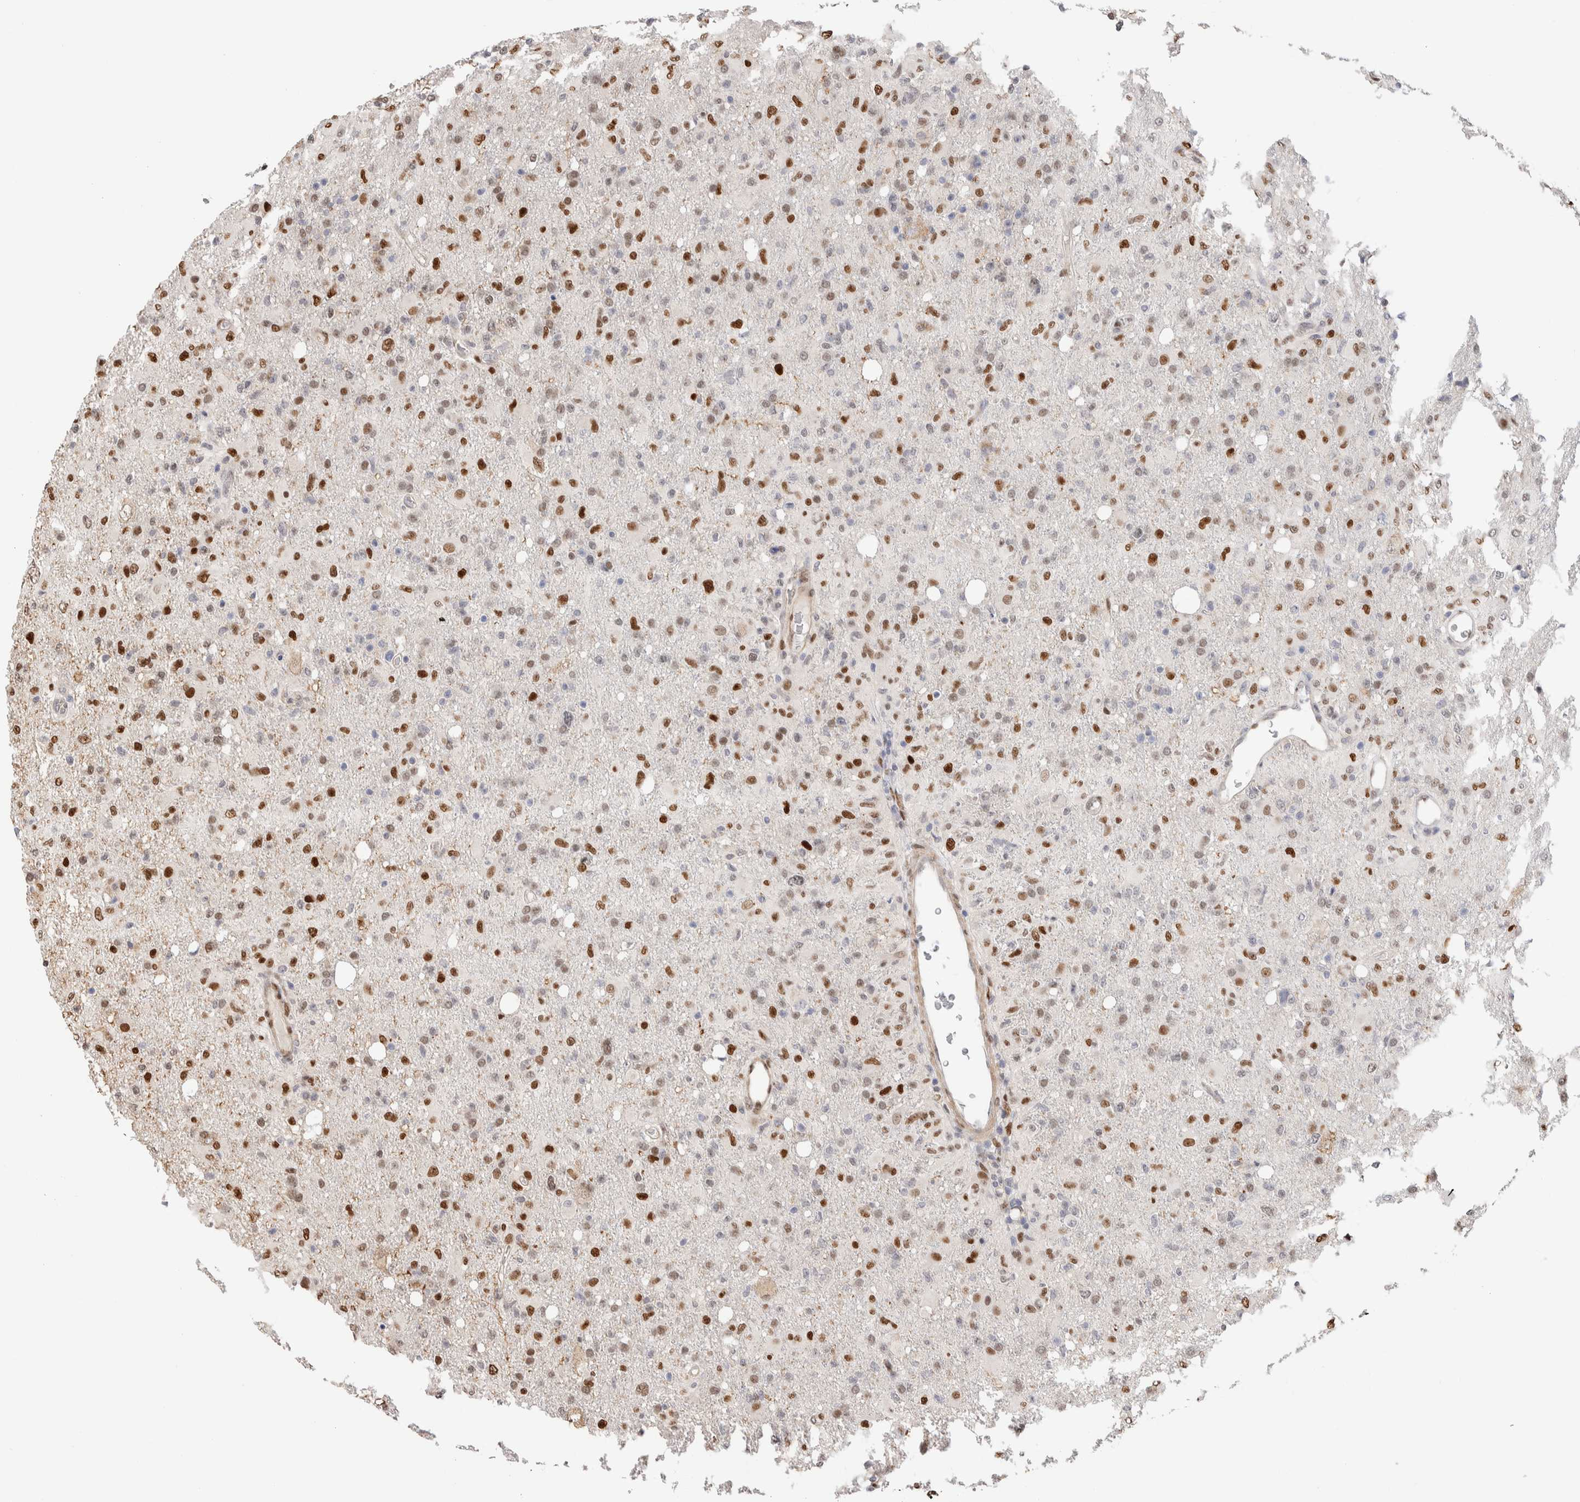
{"staining": {"intensity": "moderate", "quantity": "25%-75%", "location": "nuclear"}, "tissue": "glioma", "cell_type": "Tumor cells", "image_type": "cancer", "snomed": [{"axis": "morphology", "description": "Glioma, malignant, High grade"}, {"axis": "topography", "description": "Brain"}], "caption": "A brown stain highlights moderate nuclear expression of a protein in malignant high-grade glioma tumor cells. (Brightfield microscopy of DAB IHC at high magnification).", "gene": "NSMAF", "patient": {"sex": "female", "age": 57}}